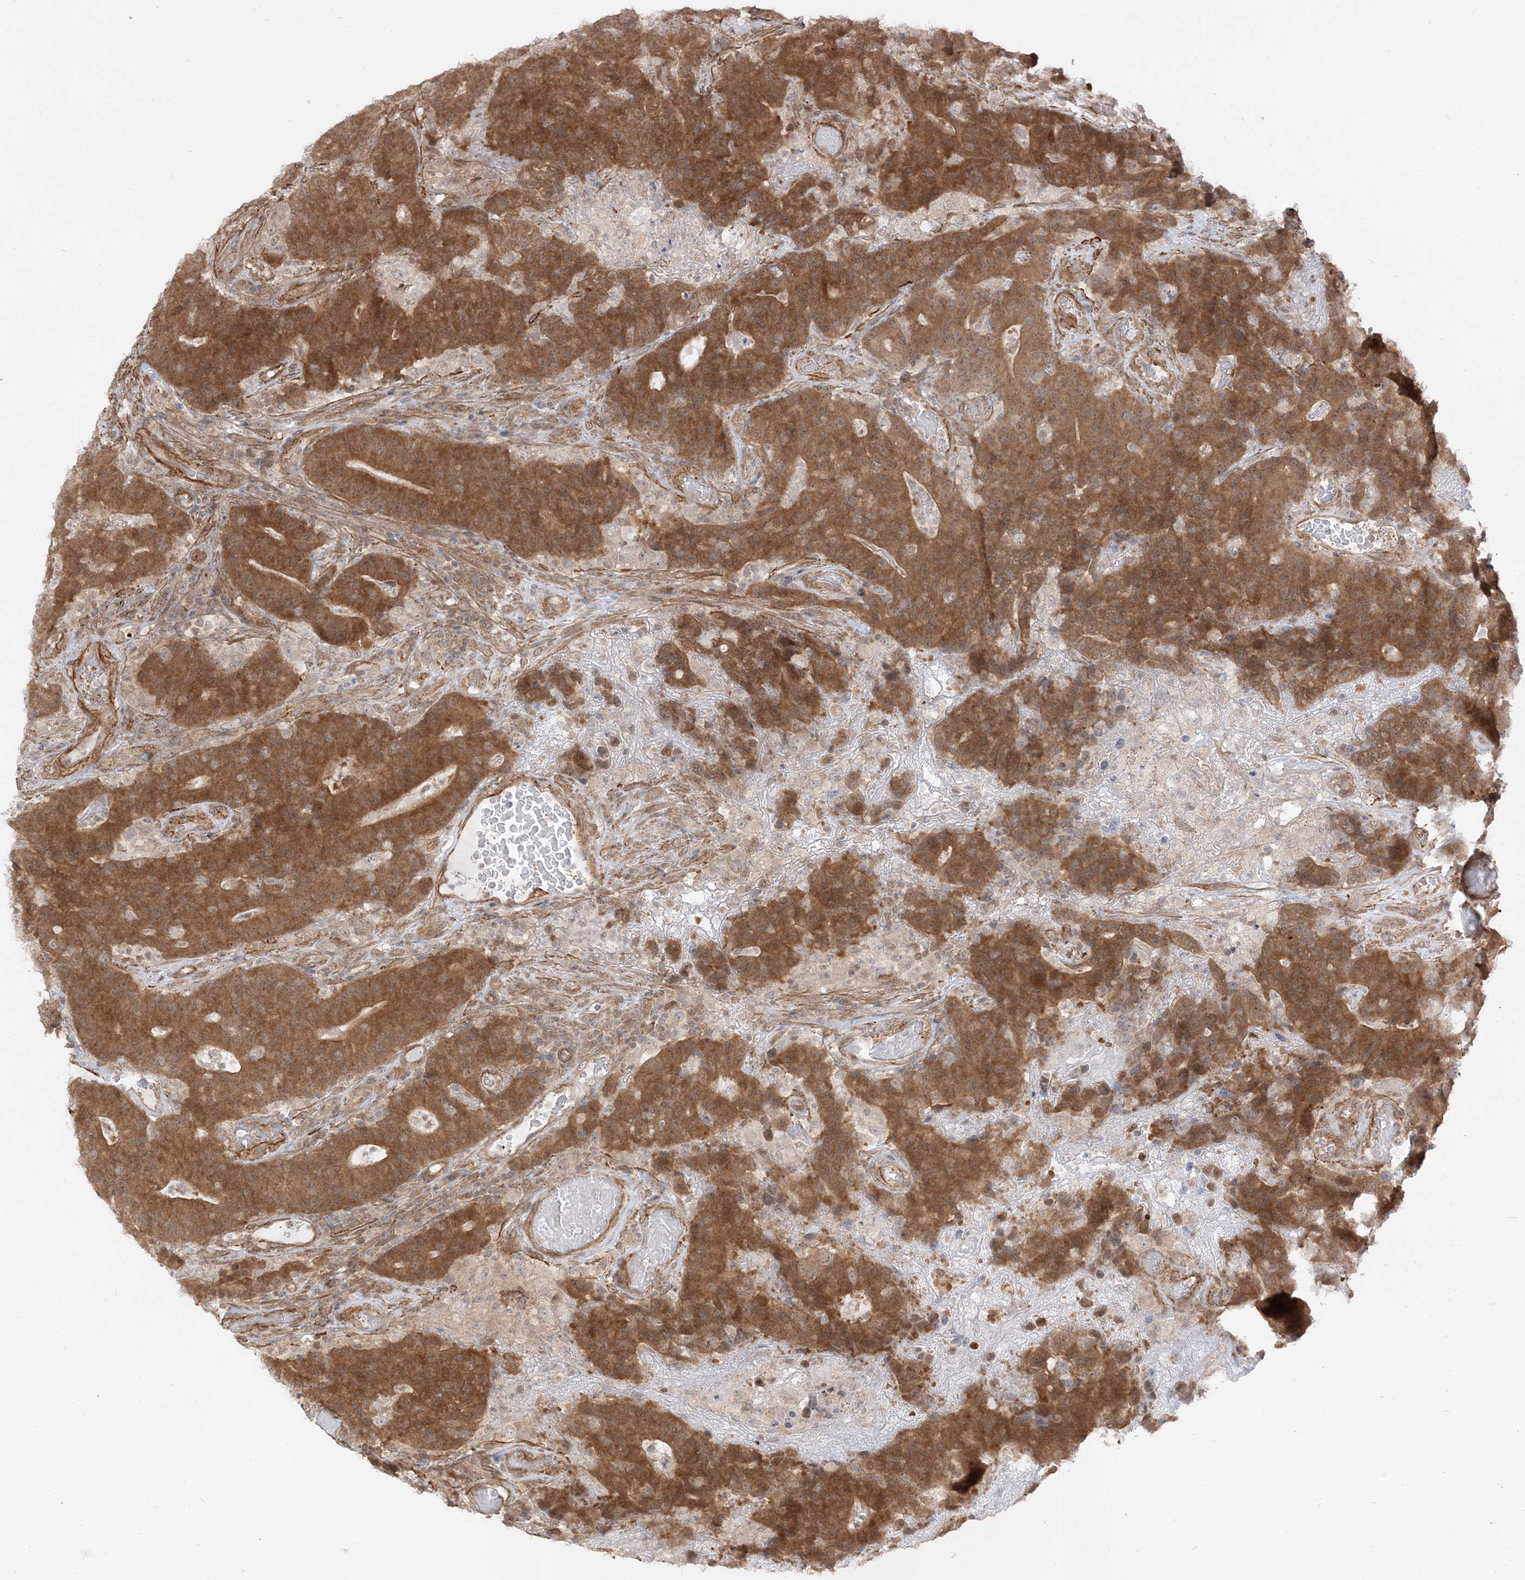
{"staining": {"intensity": "strong", "quantity": ">75%", "location": "cytoplasmic/membranous"}, "tissue": "colorectal cancer", "cell_type": "Tumor cells", "image_type": "cancer", "snomed": [{"axis": "morphology", "description": "Normal tissue, NOS"}, {"axis": "morphology", "description": "Adenocarcinoma, NOS"}, {"axis": "topography", "description": "Colon"}], "caption": "Protein expression analysis of colorectal cancer (adenocarcinoma) exhibits strong cytoplasmic/membranous expression in about >75% of tumor cells.", "gene": "TBCC", "patient": {"sex": "female", "age": 75}}